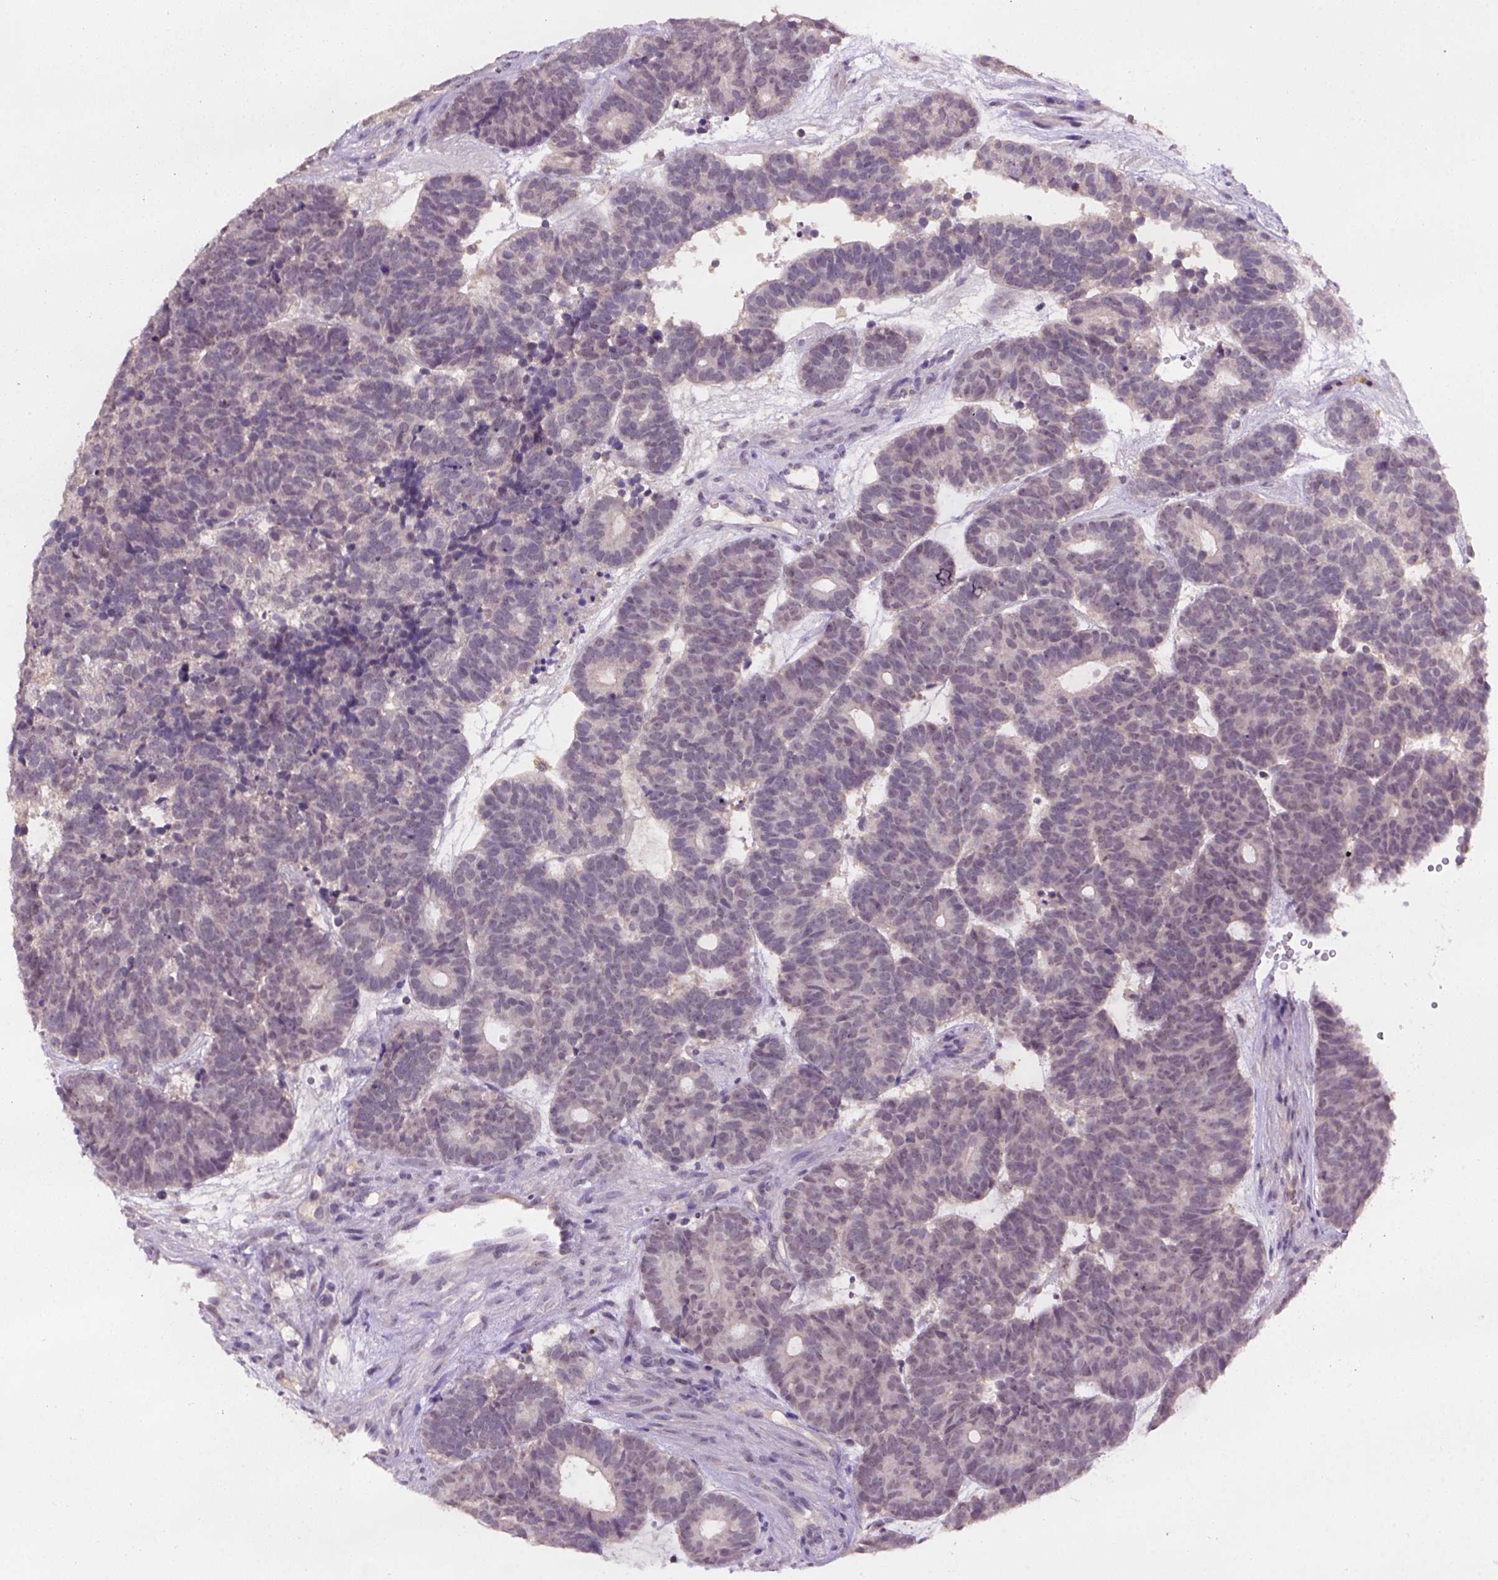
{"staining": {"intensity": "weak", "quantity": ">75%", "location": "cytoplasmic/membranous,nuclear"}, "tissue": "head and neck cancer", "cell_type": "Tumor cells", "image_type": "cancer", "snomed": [{"axis": "morphology", "description": "Adenocarcinoma, NOS"}, {"axis": "topography", "description": "Head-Neck"}], "caption": "IHC of human adenocarcinoma (head and neck) displays low levels of weak cytoplasmic/membranous and nuclear positivity in about >75% of tumor cells.", "gene": "SCML4", "patient": {"sex": "female", "age": 81}}